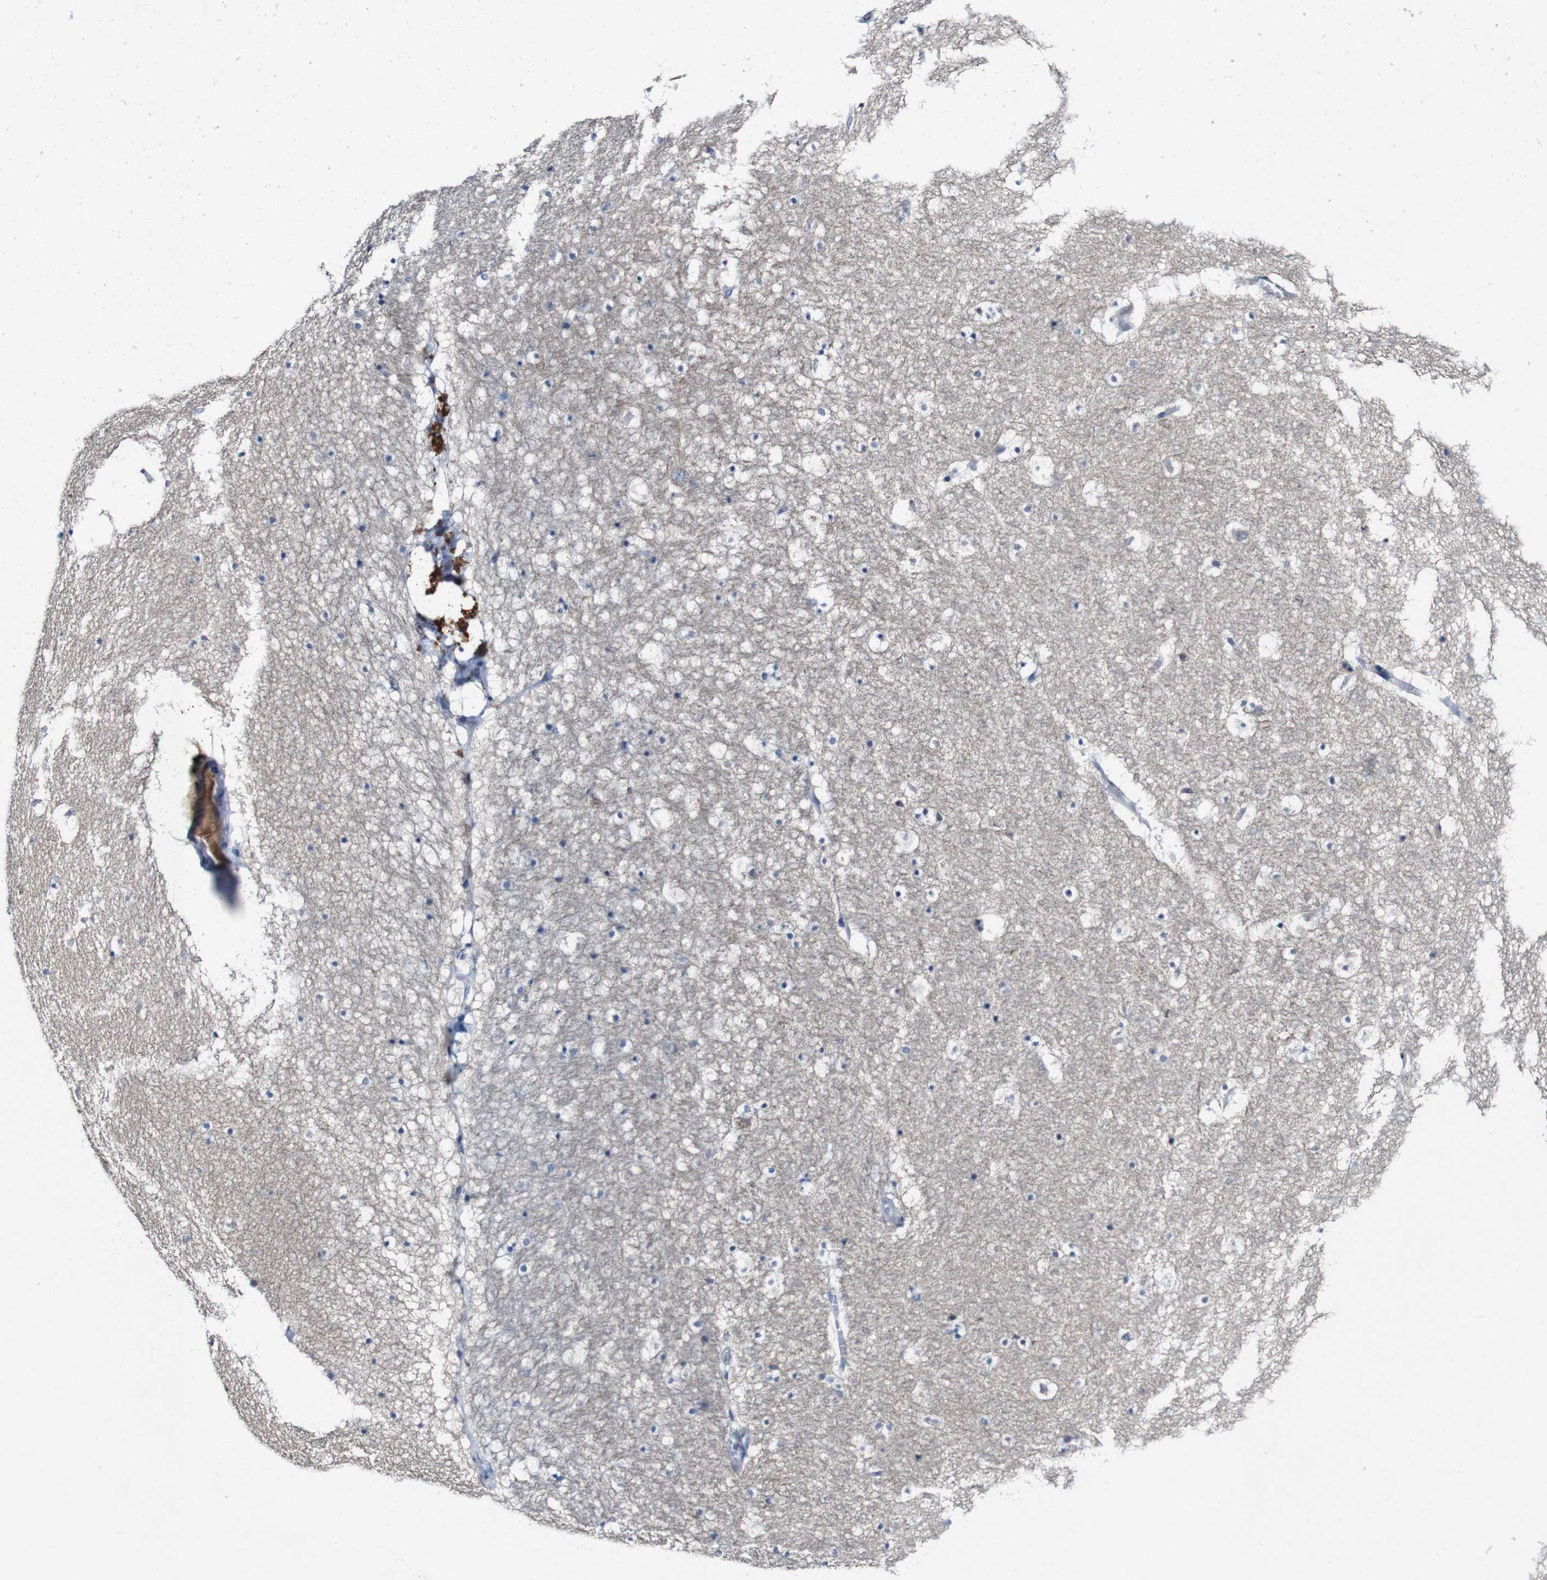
{"staining": {"intensity": "negative", "quantity": "none", "location": "none"}, "tissue": "hippocampus", "cell_type": "Glial cells", "image_type": "normal", "snomed": [{"axis": "morphology", "description": "Normal tissue, NOS"}, {"axis": "topography", "description": "Hippocampus"}], "caption": "IHC photomicrograph of normal hippocampus stained for a protein (brown), which displays no staining in glial cells. (DAB (3,3'-diaminobenzidine) IHC, high magnification).", "gene": "GRAMD1A", "patient": {"sex": "male", "age": 45}}